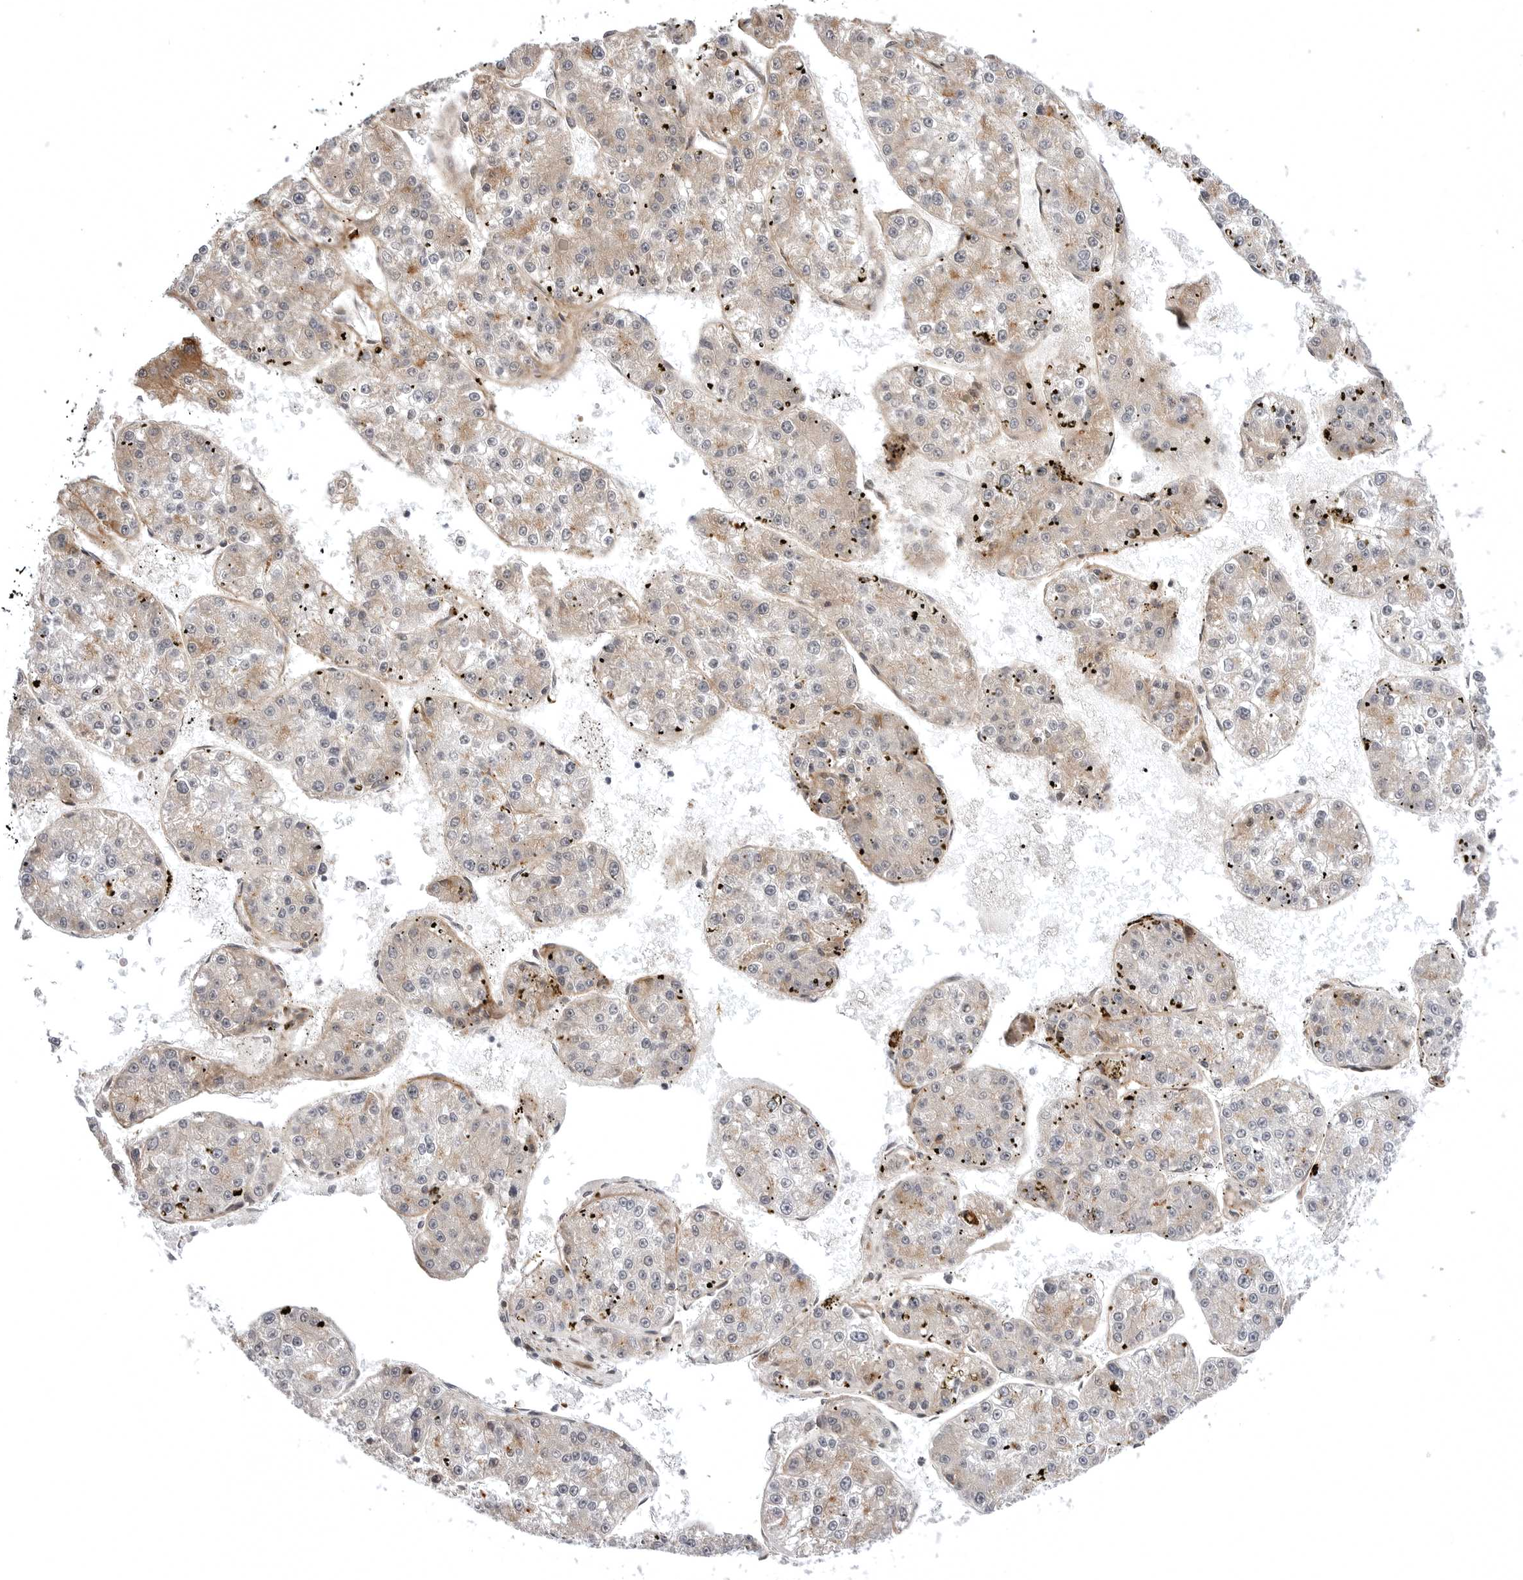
{"staining": {"intensity": "weak", "quantity": "25%-75%", "location": "cytoplasmic/membranous"}, "tissue": "liver cancer", "cell_type": "Tumor cells", "image_type": "cancer", "snomed": [{"axis": "morphology", "description": "Carcinoma, Hepatocellular, NOS"}, {"axis": "topography", "description": "Liver"}], "caption": "Immunohistochemistry (IHC) photomicrograph of human hepatocellular carcinoma (liver) stained for a protein (brown), which reveals low levels of weak cytoplasmic/membranous expression in approximately 25%-75% of tumor cells.", "gene": "ARL5A", "patient": {"sex": "female", "age": 73}}